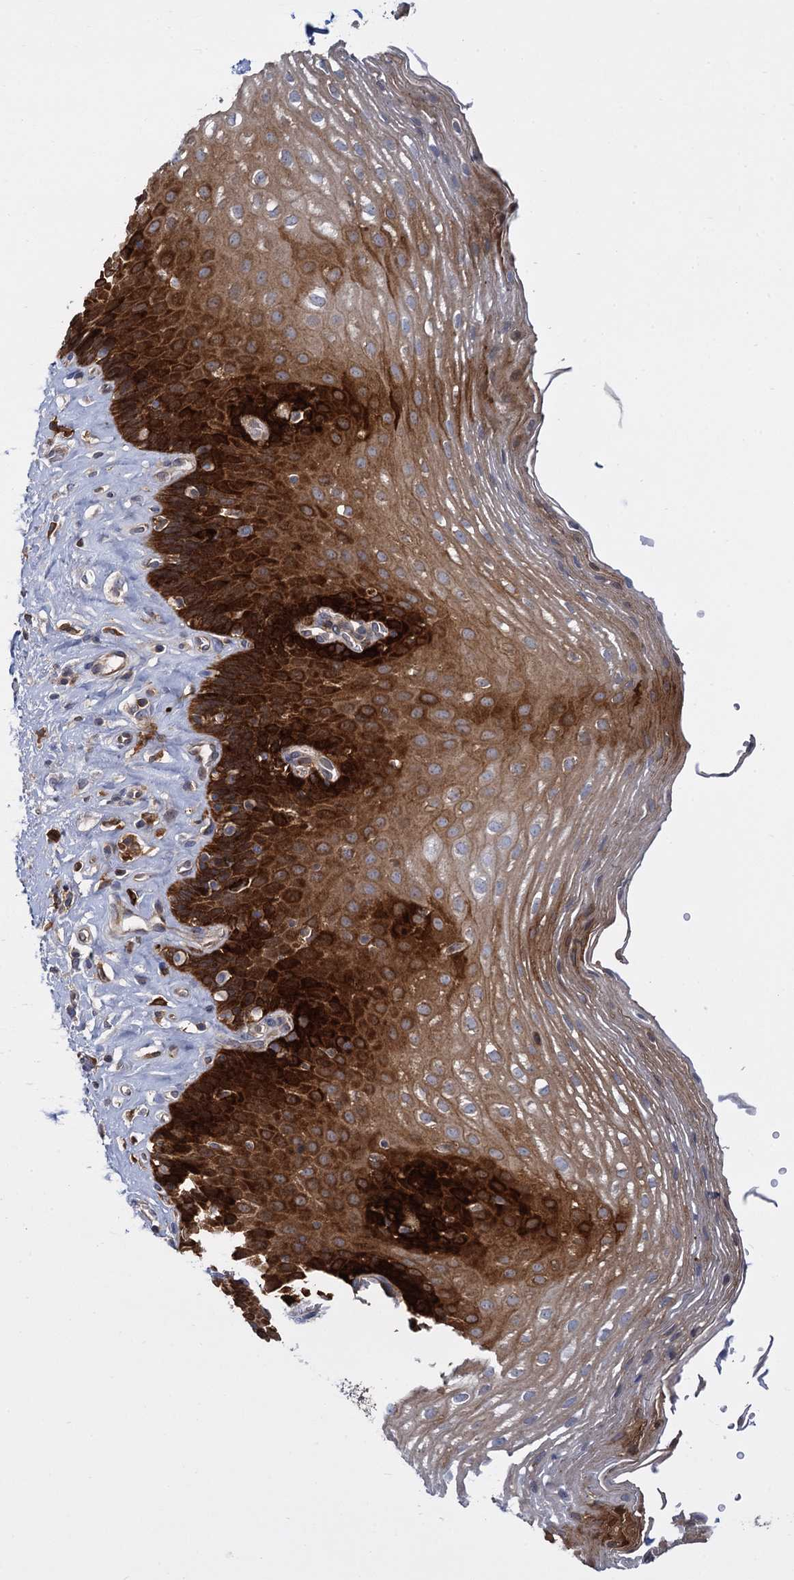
{"staining": {"intensity": "strong", "quantity": "25%-75%", "location": "cytoplasmic/membranous"}, "tissue": "esophagus", "cell_type": "Squamous epithelial cells", "image_type": "normal", "snomed": [{"axis": "morphology", "description": "Normal tissue, NOS"}, {"axis": "topography", "description": "Esophagus"}], "caption": "High-power microscopy captured an IHC micrograph of normal esophagus, revealing strong cytoplasmic/membranous expression in about 25%-75% of squamous epithelial cells.", "gene": "GCLC", "patient": {"sex": "female", "age": 66}}